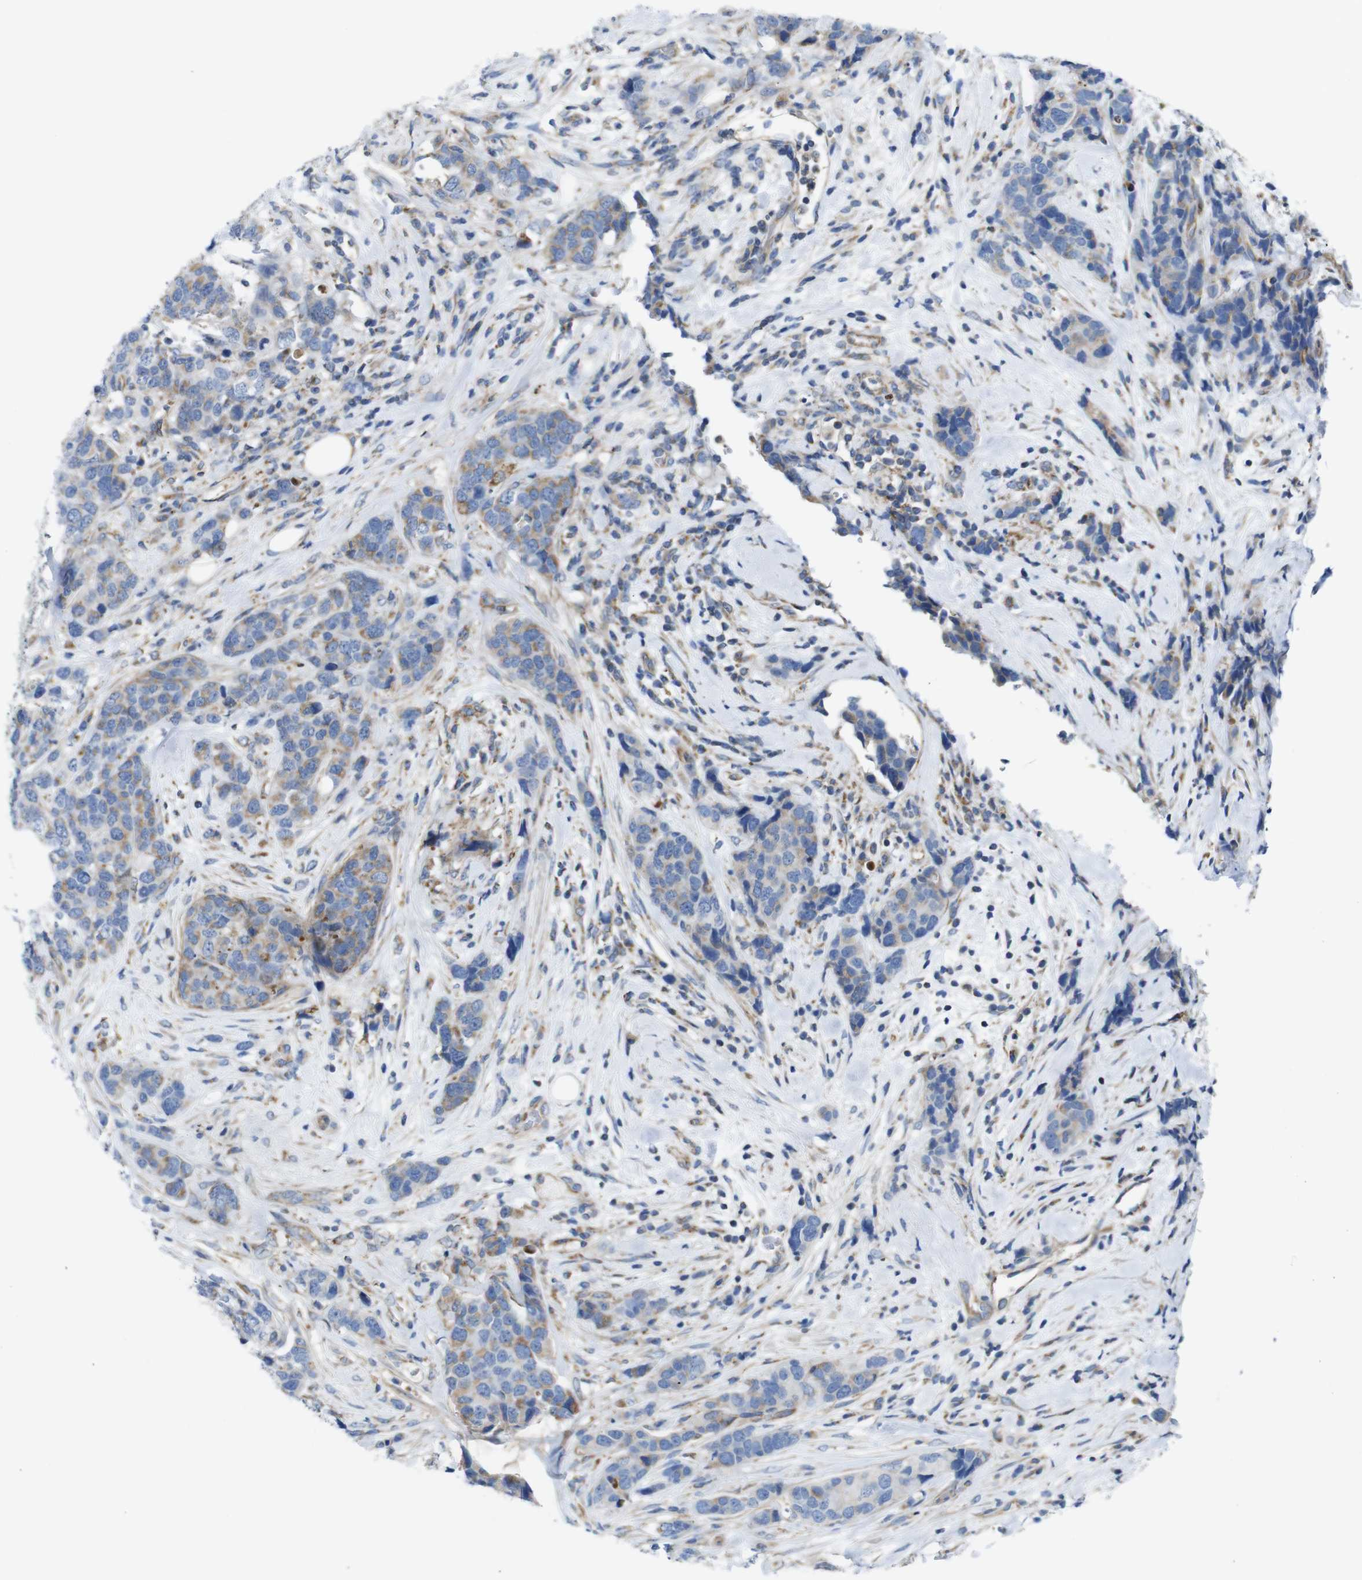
{"staining": {"intensity": "moderate", "quantity": ">75%", "location": "cytoplasmic/membranous"}, "tissue": "breast cancer", "cell_type": "Tumor cells", "image_type": "cancer", "snomed": [{"axis": "morphology", "description": "Lobular carcinoma"}, {"axis": "topography", "description": "Breast"}], "caption": "IHC of human breast cancer displays medium levels of moderate cytoplasmic/membranous staining in about >75% of tumor cells.", "gene": "PDCD1LG2", "patient": {"sex": "female", "age": 59}}